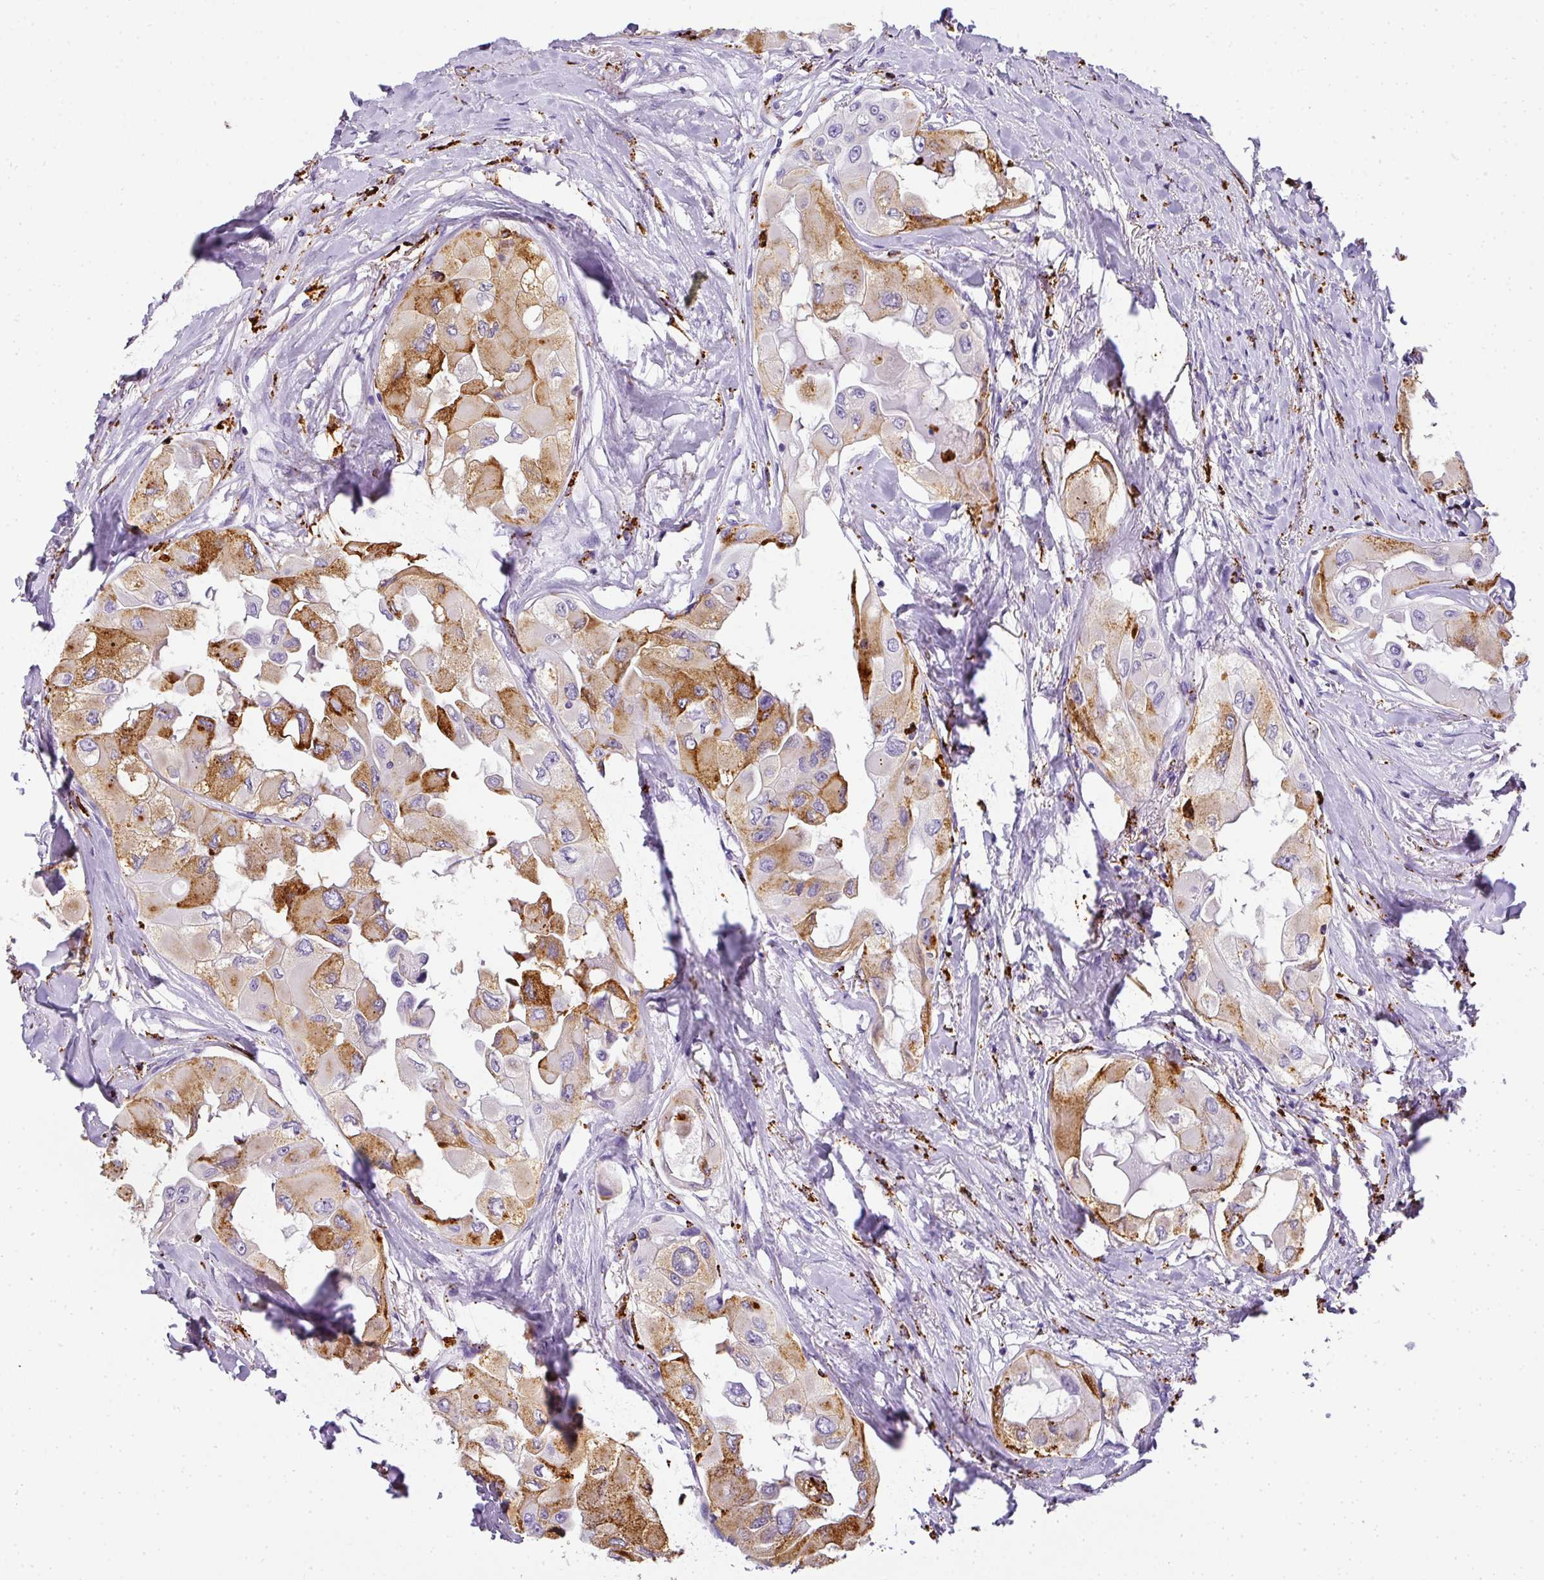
{"staining": {"intensity": "strong", "quantity": "25%-75%", "location": "cytoplasmic/membranous"}, "tissue": "thyroid cancer", "cell_type": "Tumor cells", "image_type": "cancer", "snomed": [{"axis": "morphology", "description": "Normal tissue, NOS"}, {"axis": "morphology", "description": "Papillary adenocarcinoma, NOS"}, {"axis": "topography", "description": "Thyroid gland"}], "caption": "The micrograph reveals staining of thyroid cancer (papillary adenocarcinoma), revealing strong cytoplasmic/membranous protein expression (brown color) within tumor cells.", "gene": "MMACHC", "patient": {"sex": "female", "age": 59}}